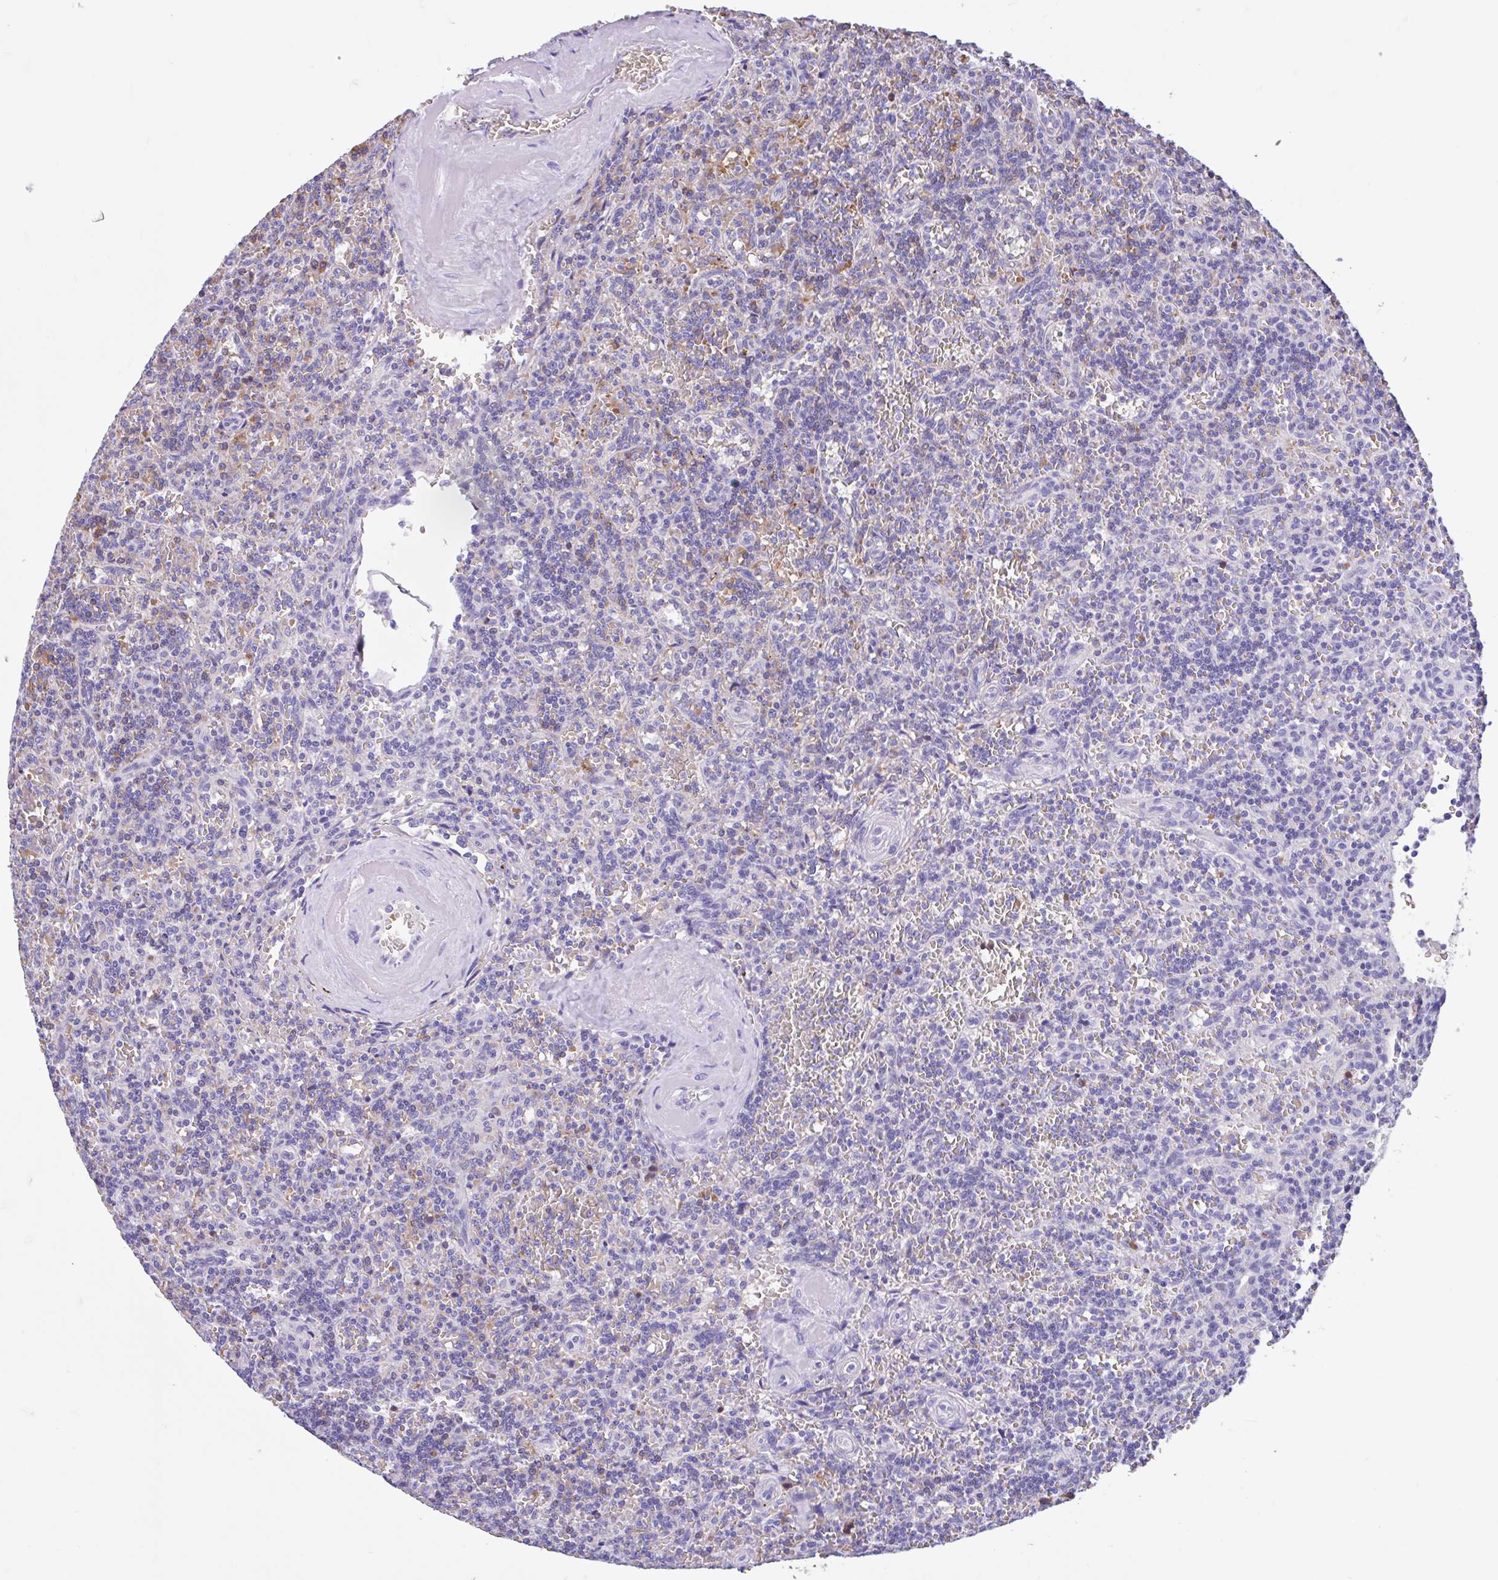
{"staining": {"intensity": "negative", "quantity": "none", "location": "none"}, "tissue": "lymphoma", "cell_type": "Tumor cells", "image_type": "cancer", "snomed": [{"axis": "morphology", "description": "Malignant lymphoma, non-Hodgkin's type, Low grade"}, {"axis": "topography", "description": "Spleen"}], "caption": "Tumor cells show no significant protein staining in malignant lymphoma, non-Hodgkin's type (low-grade).", "gene": "TMEM79", "patient": {"sex": "male", "age": 73}}